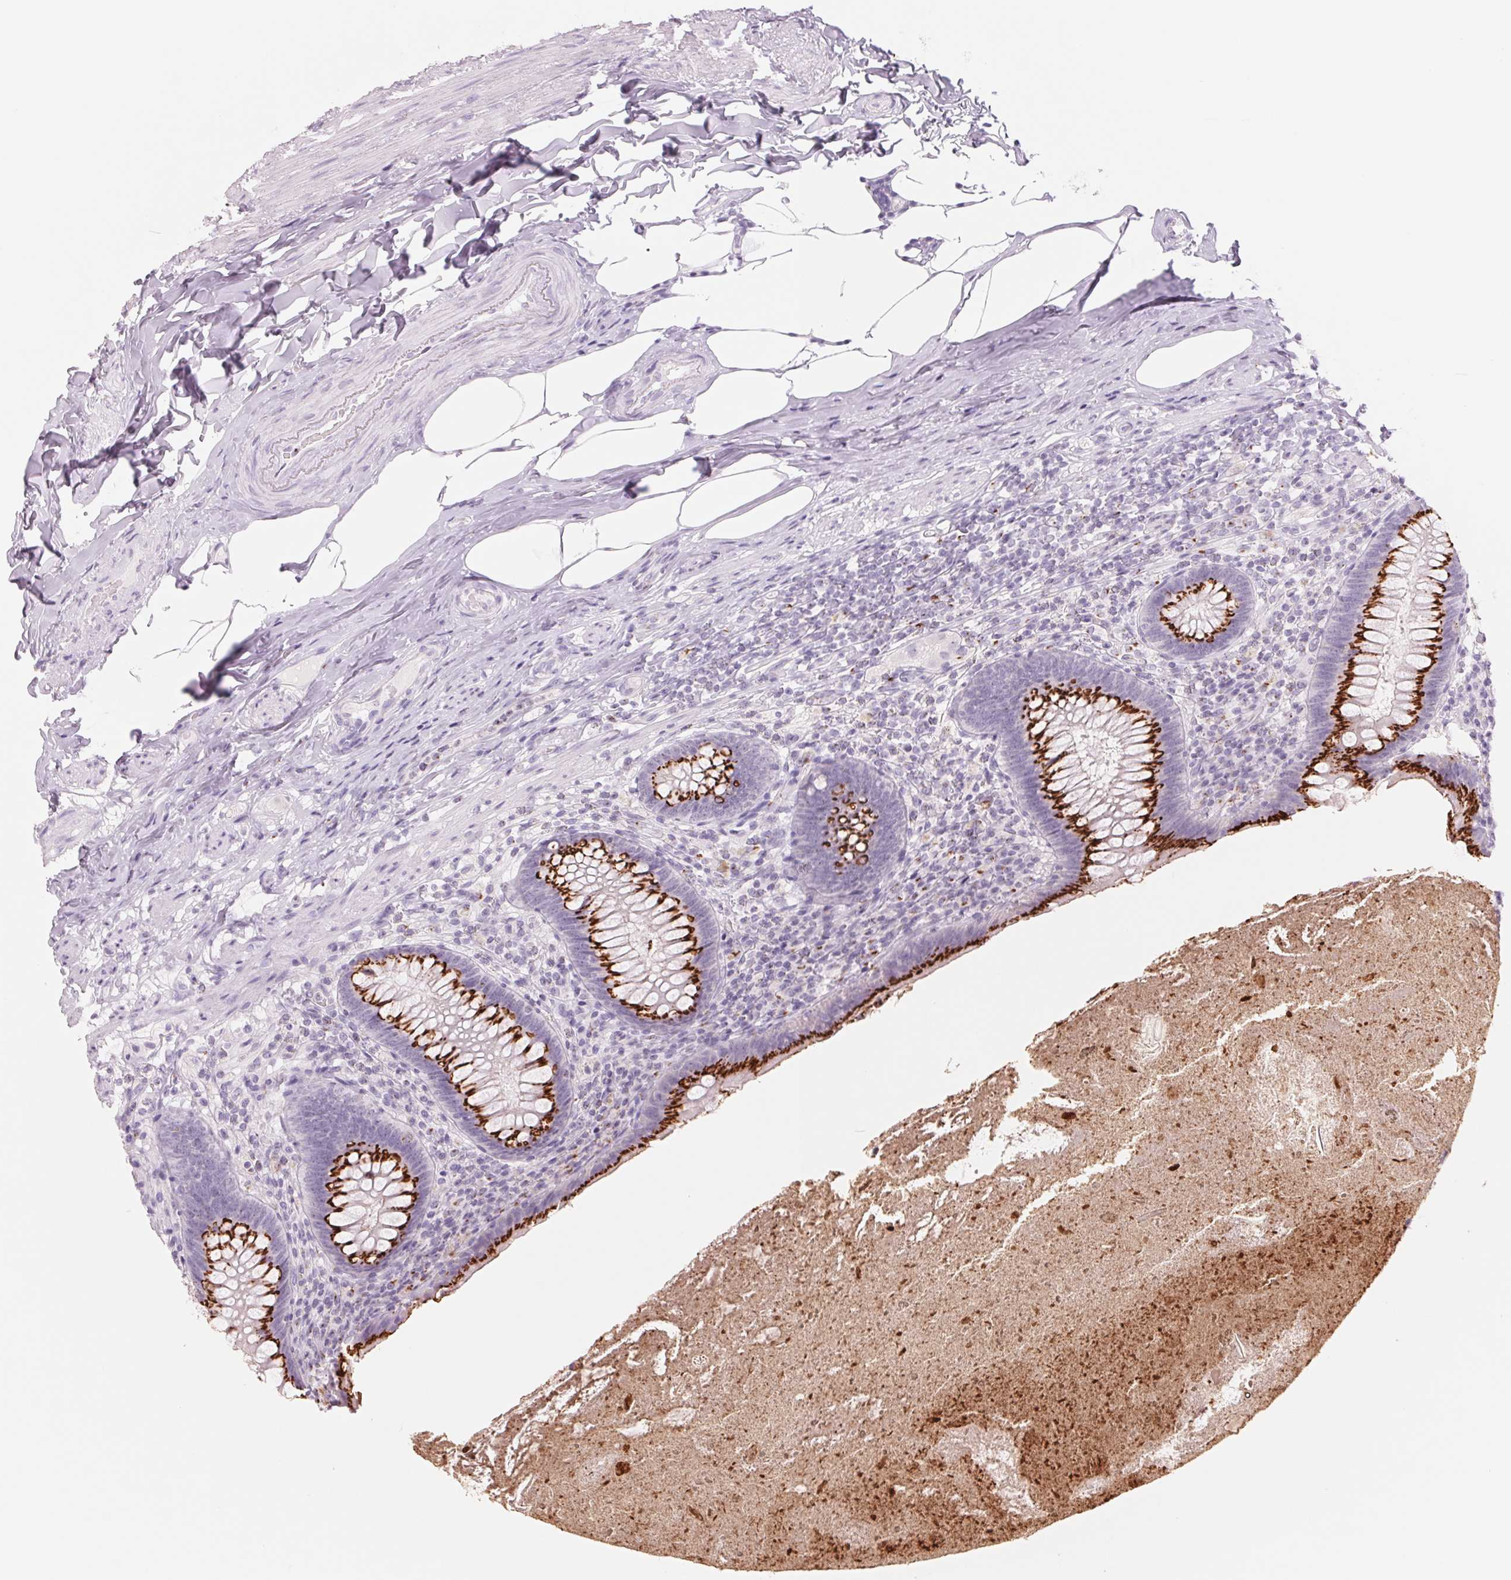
{"staining": {"intensity": "strong", "quantity": ">75%", "location": "cytoplasmic/membranous"}, "tissue": "appendix", "cell_type": "Glandular cells", "image_type": "normal", "snomed": [{"axis": "morphology", "description": "Normal tissue, NOS"}, {"axis": "topography", "description": "Appendix"}], "caption": "Protein positivity by immunohistochemistry (IHC) shows strong cytoplasmic/membranous positivity in approximately >75% of glandular cells in unremarkable appendix.", "gene": "GALNT7", "patient": {"sex": "male", "age": 47}}